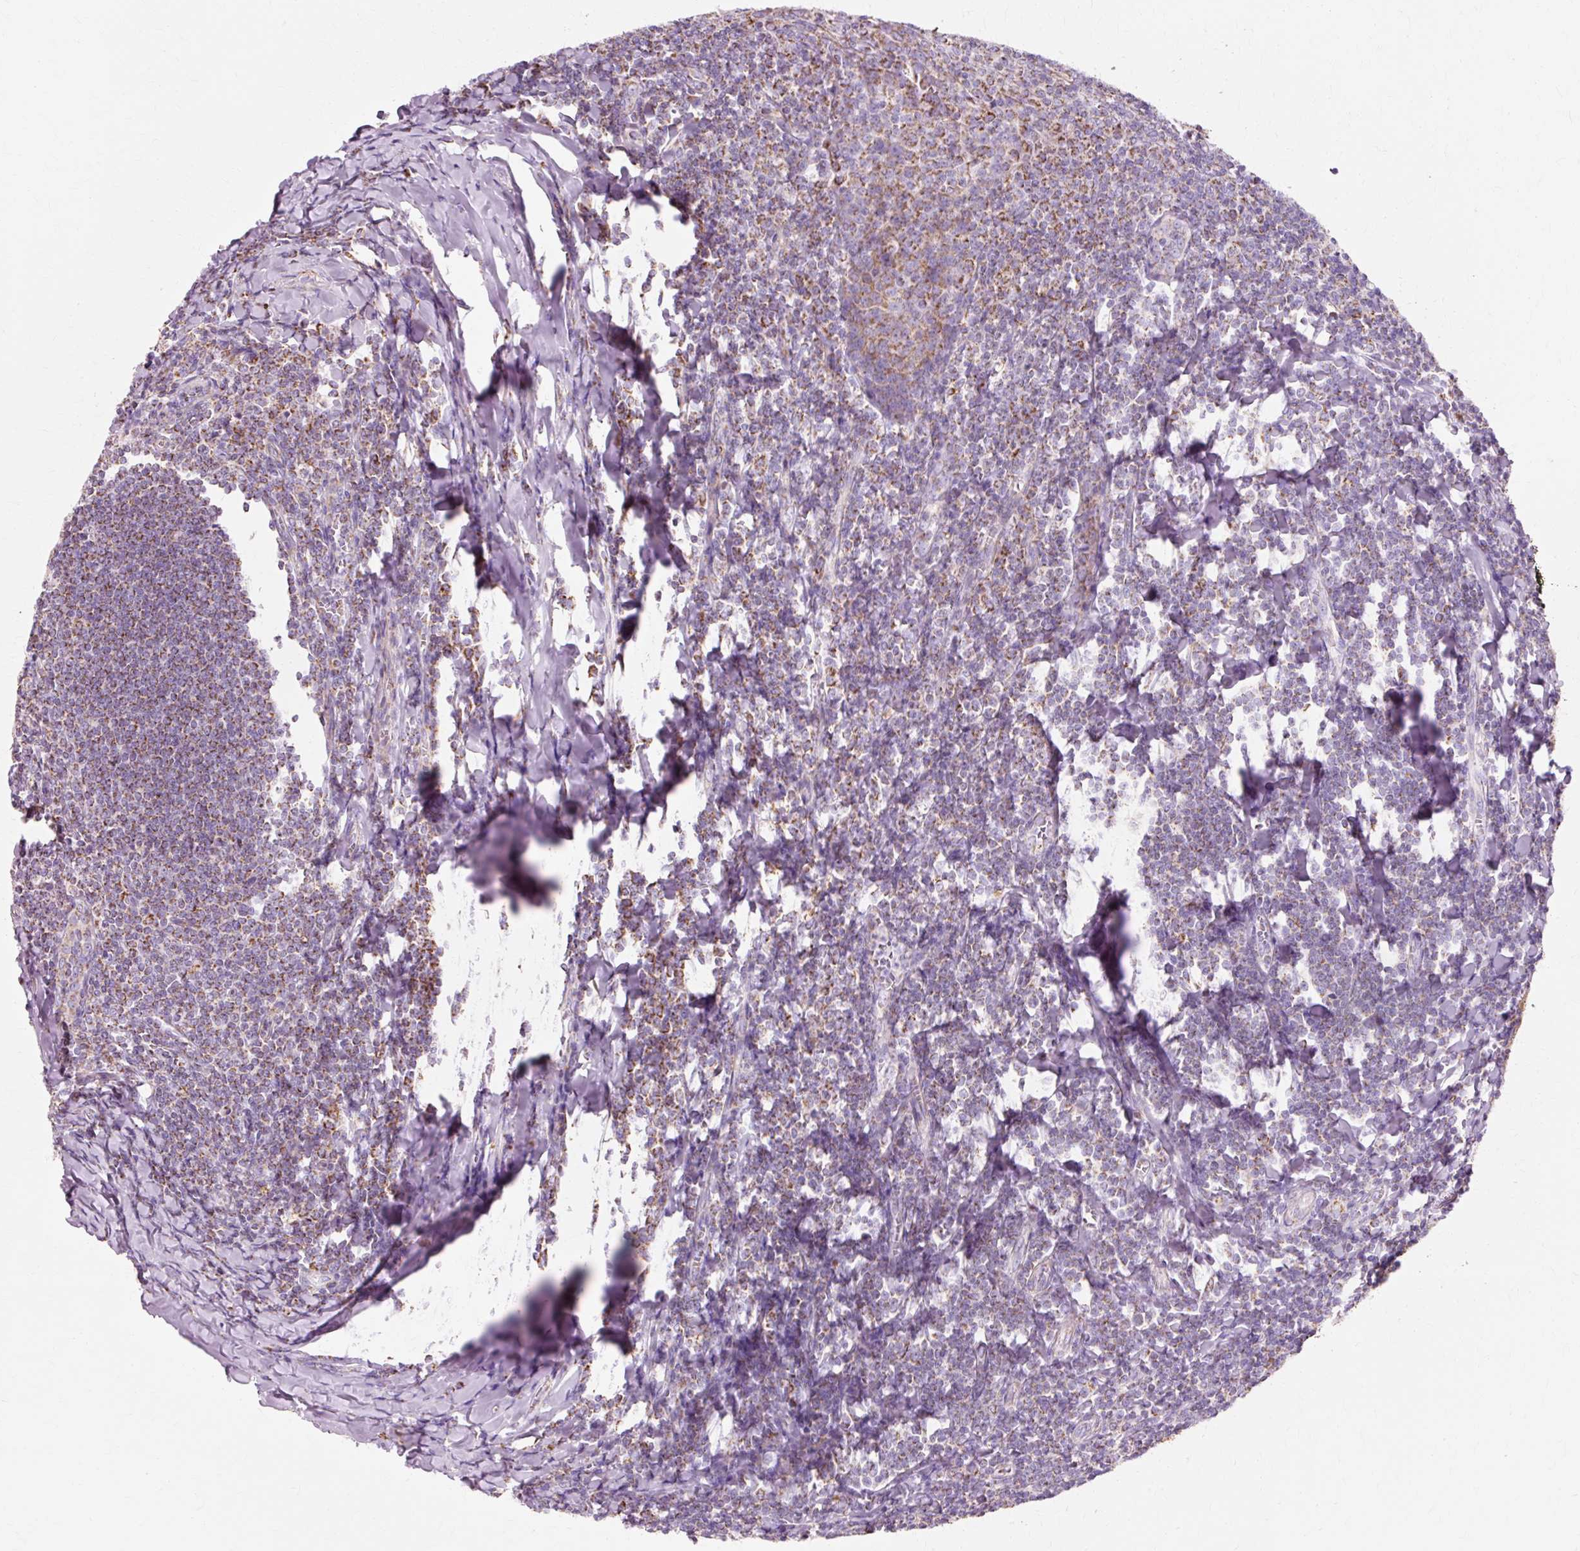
{"staining": {"intensity": "moderate", "quantity": "<25%", "location": "cytoplasmic/membranous"}, "tissue": "tonsil", "cell_type": "Germinal center cells", "image_type": "normal", "snomed": [{"axis": "morphology", "description": "Normal tissue, NOS"}, {"axis": "topography", "description": "Tonsil"}], "caption": "Normal tonsil demonstrates moderate cytoplasmic/membranous staining in approximately <25% of germinal center cells, visualized by immunohistochemistry. (Brightfield microscopy of DAB IHC at high magnification).", "gene": "ATP5PO", "patient": {"sex": "male", "age": 27}}